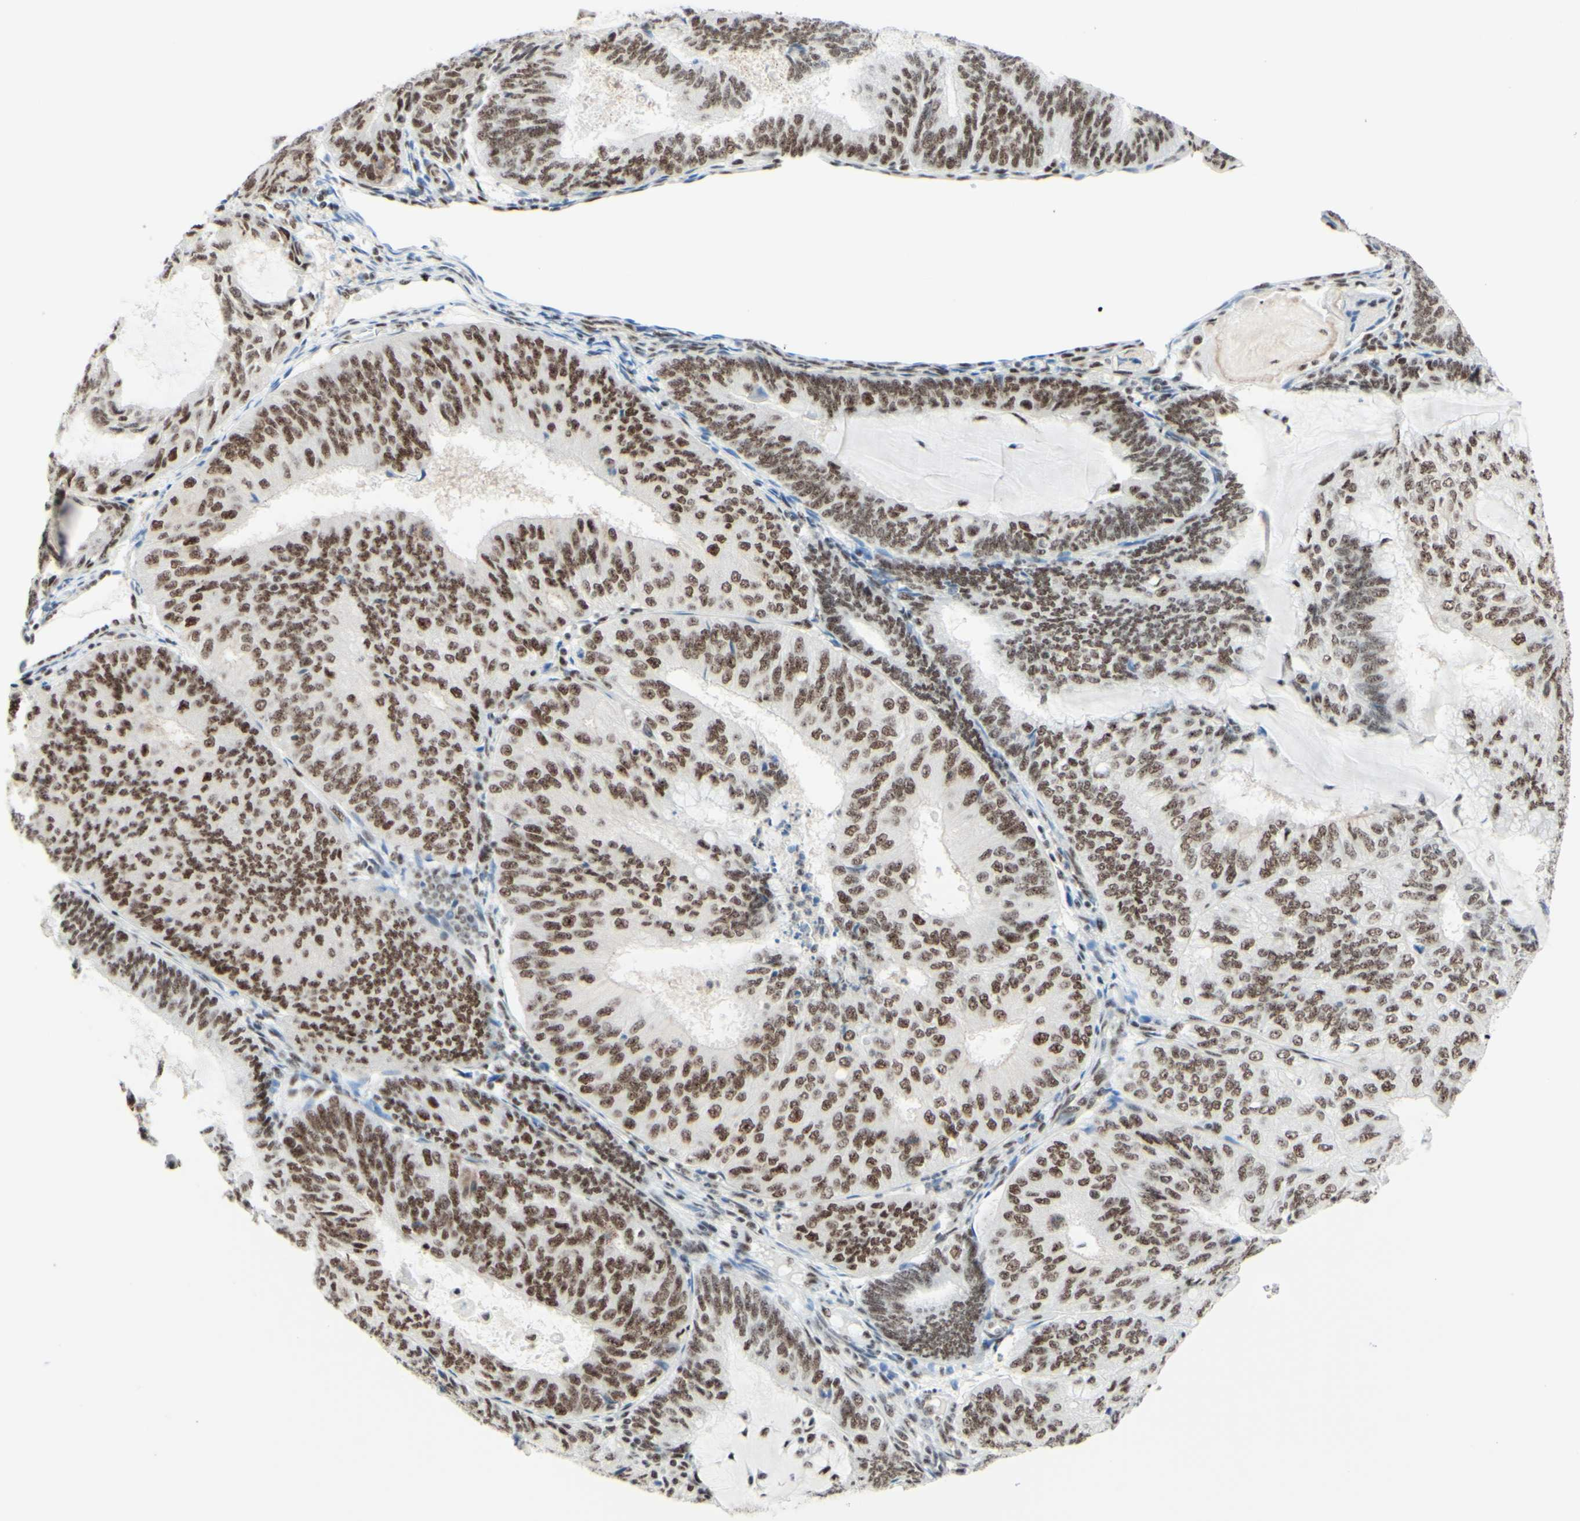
{"staining": {"intensity": "moderate", "quantity": "25%-75%", "location": "nuclear"}, "tissue": "endometrial cancer", "cell_type": "Tumor cells", "image_type": "cancer", "snomed": [{"axis": "morphology", "description": "Adenocarcinoma, NOS"}, {"axis": "topography", "description": "Endometrium"}], "caption": "Immunohistochemistry (IHC) staining of adenocarcinoma (endometrial), which demonstrates medium levels of moderate nuclear expression in about 25%-75% of tumor cells indicating moderate nuclear protein positivity. The staining was performed using DAB (brown) for protein detection and nuclei were counterstained in hematoxylin (blue).", "gene": "WTAP", "patient": {"sex": "female", "age": 81}}